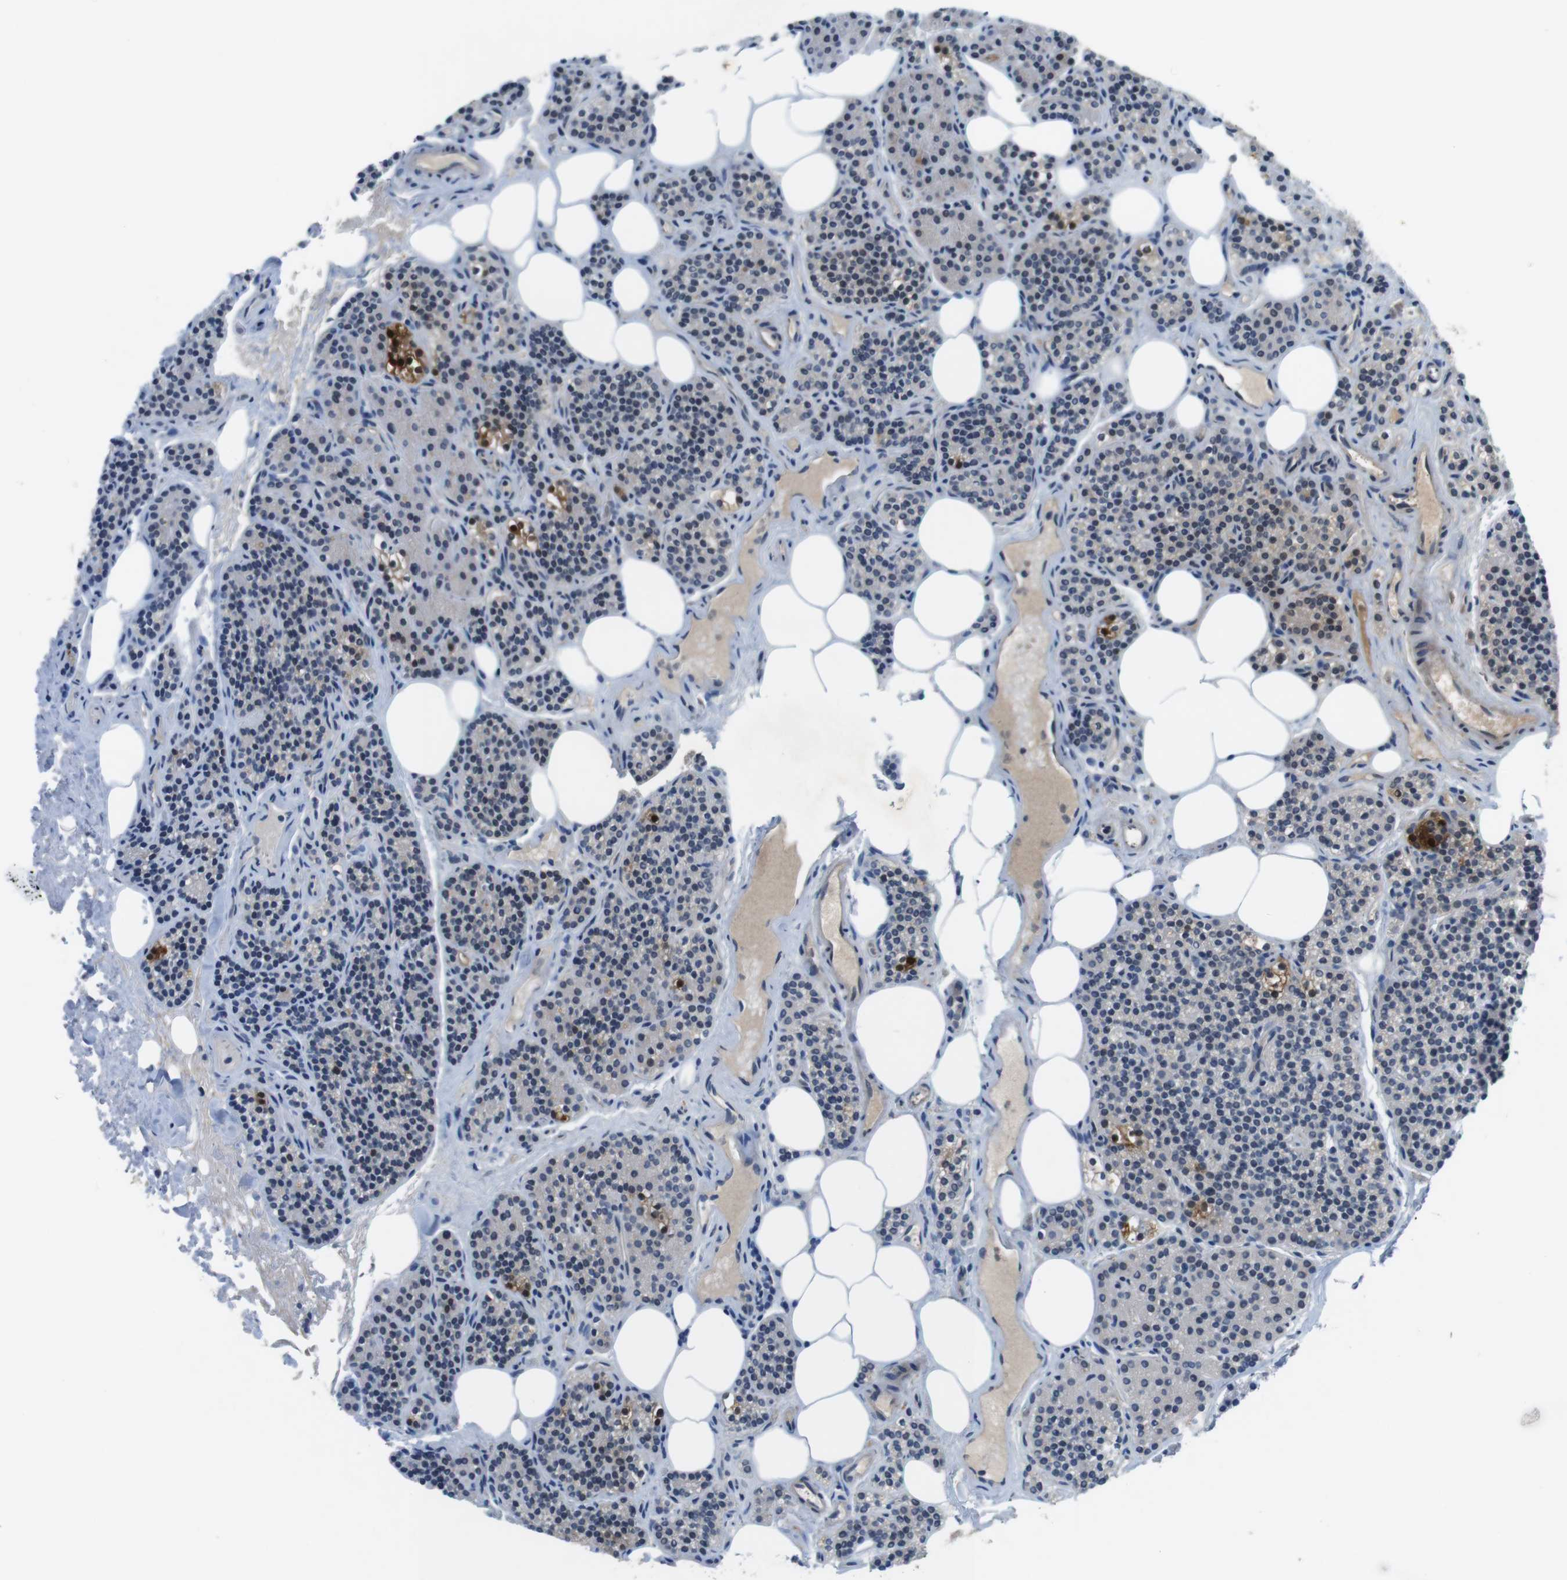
{"staining": {"intensity": "moderate", "quantity": "<25%", "location": "cytoplasmic/membranous"}, "tissue": "parathyroid gland", "cell_type": "Glandular cells", "image_type": "normal", "snomed": [{"axis": "morphology", "description": "Normal tissue, NOS"}, {"axis": "morphology", "description": "Adenoma, NOS"}, {"axis": "topography", "description": "Parathyroid gland"}], "caption": "This is a micrograph of immunohistochemistry (IHC) staining of unremarkable parathyroid gland, which shows moderate expression in the cytoplasmic/membranous of glandular cells.", "gene": "DCLK1", "patient": {"sex": "female", "age": 74}}